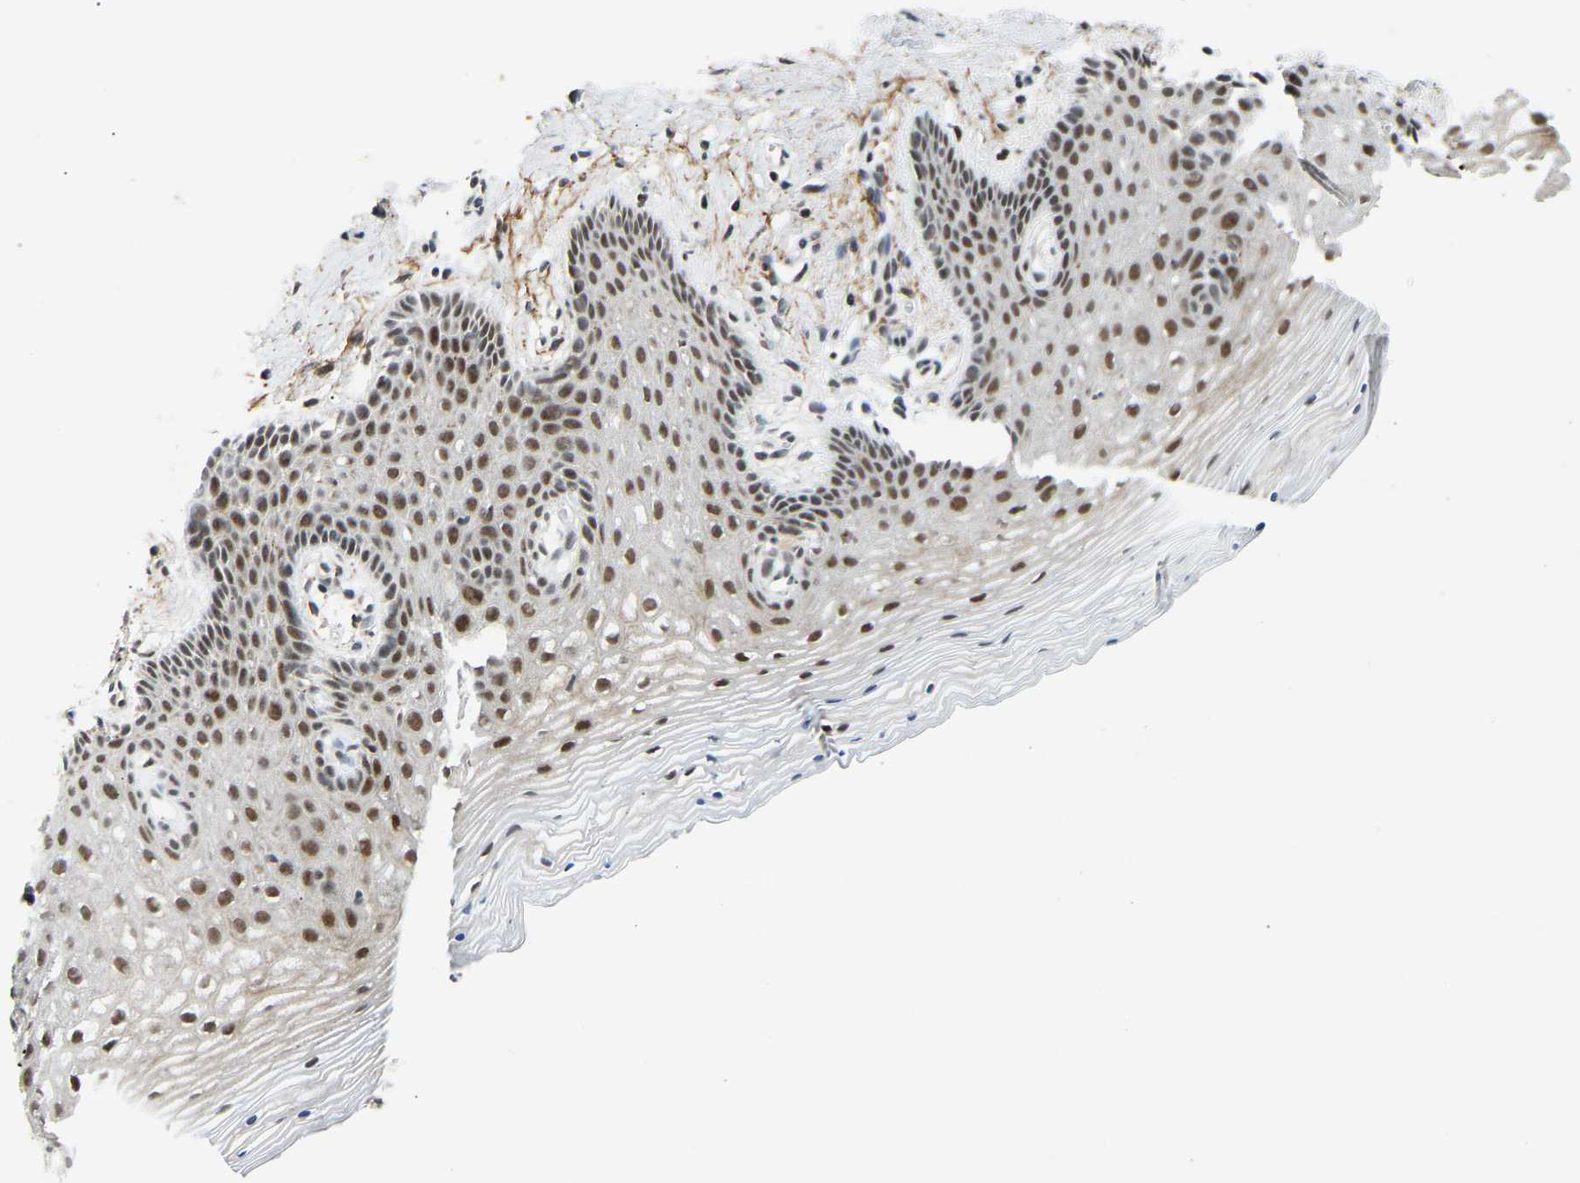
{"staining": {"intensity": "moderate", "quantity": "<25%", "location": "nuclear"}, "tissue": "vagina", "cell_type": "Squamous epithelial cells", "image_type": "normal", "snomed": [{"axis": "morphology", "description": "Normal tissue, NOS"}, {"axis": "topography", "description": "Vagina"}], "caption": "The immunohistochemical stain highlights moderate nuclear staining in squamous epithelial cells of benign vagina. The staining is performed using DAB brown chromogen to label protein expression. The nuclei are counter-stained blue using hematoxylin.", "gene": "RBM15", "patient": {"sex": "female", "age": 32}}